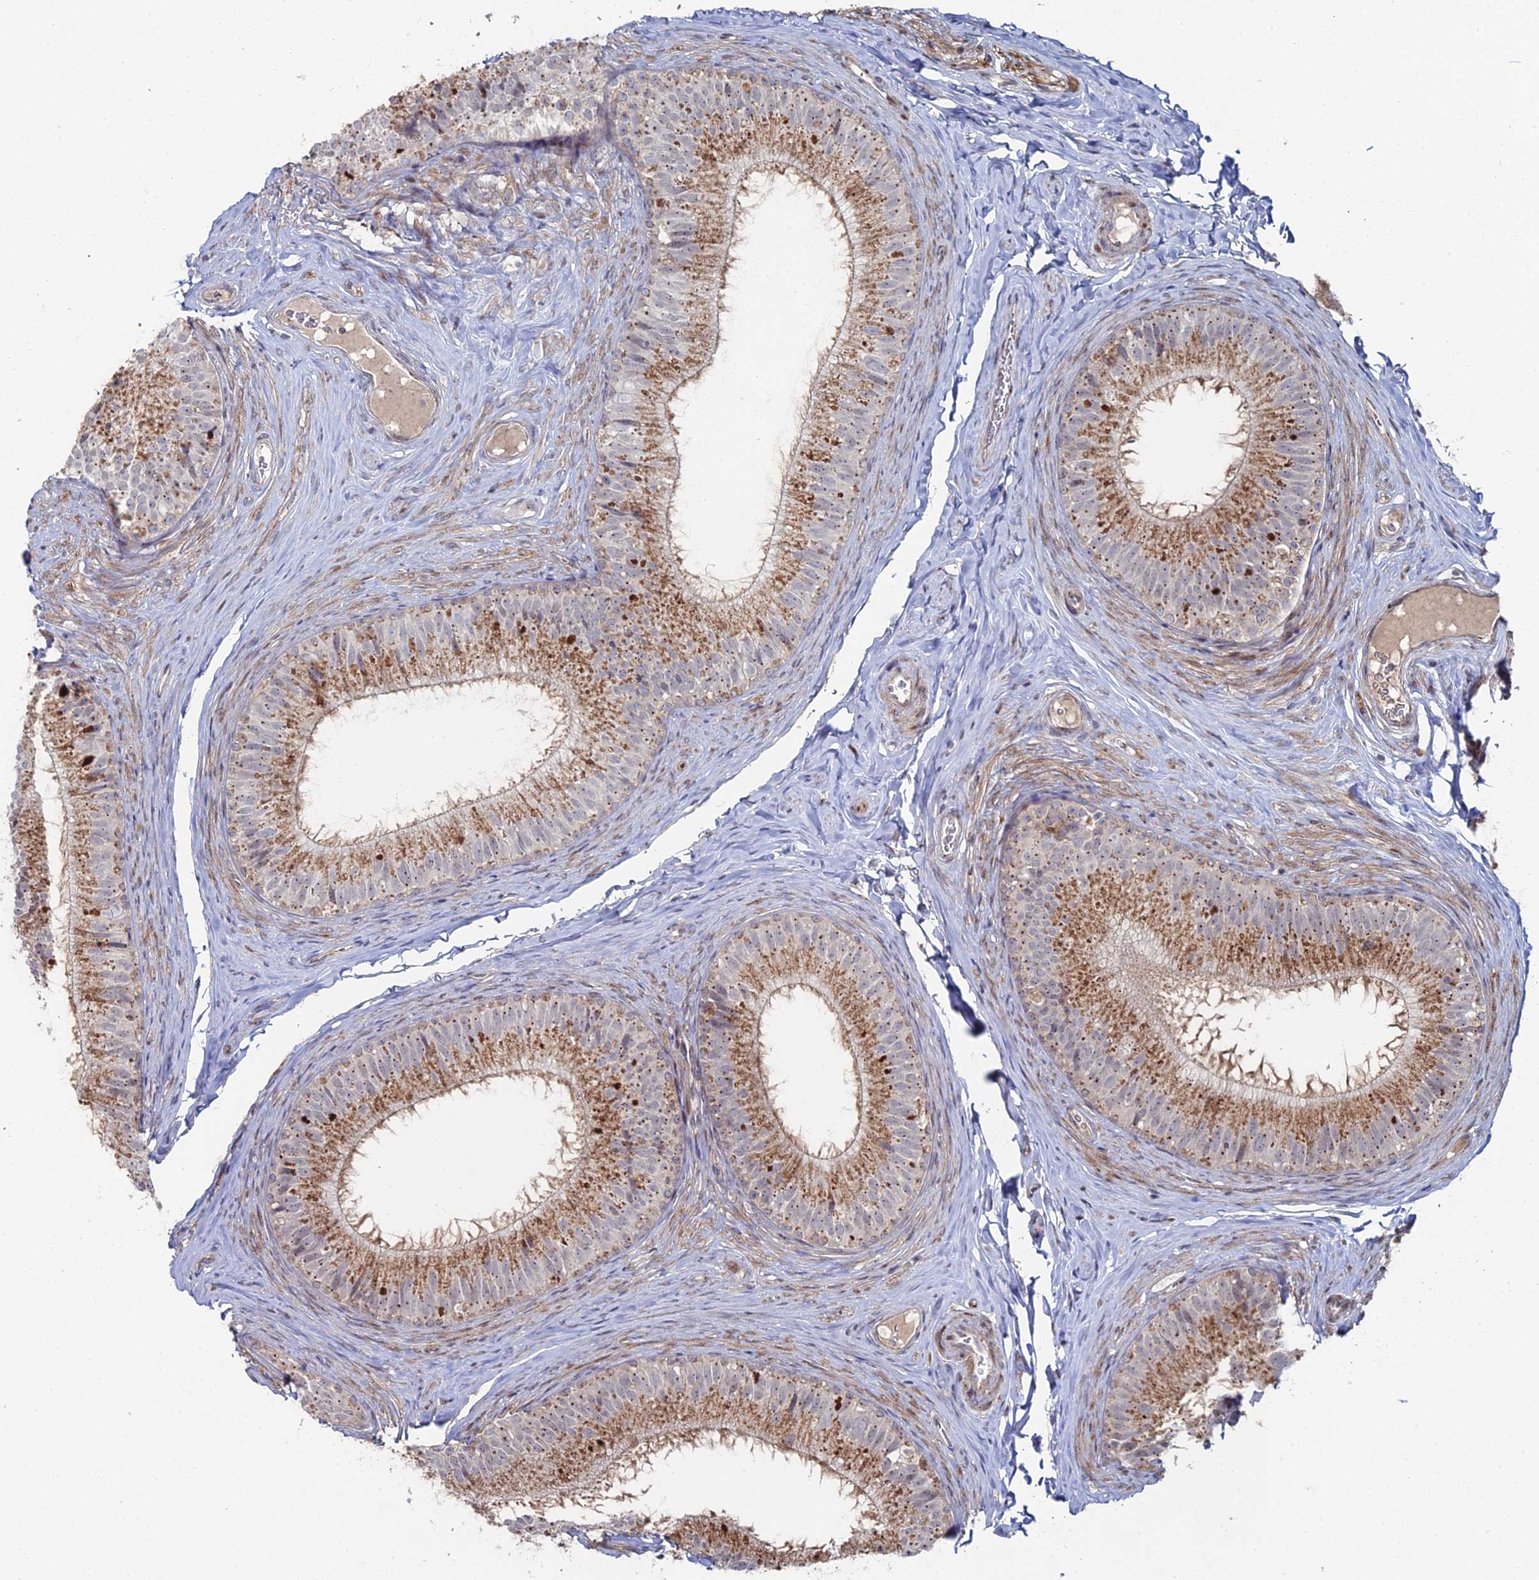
{"staining": {"intensity": "moderate", "quantity": ">75%", "location": "cytoplasmic/membranous,nuclear"}, "tissue": "epididymis", "cell_type": "Glandular cells", "image_type": "normal", "snomed": [{"axis": "morphology", "description": "Normal tissue, NOS"}, {"axis": "topography", "description": "Epididymis"}], "caption": "Immunohistochemistry (IHC) histopathology image of normal epididymis stained for a protein (brown), which displays medium levels of moderate cytoplasmic/membranous,nuclear staining in about >75% of glandular cells.", "gene": "SGMS1", "patient": {"sex": "male", "age": 34}}